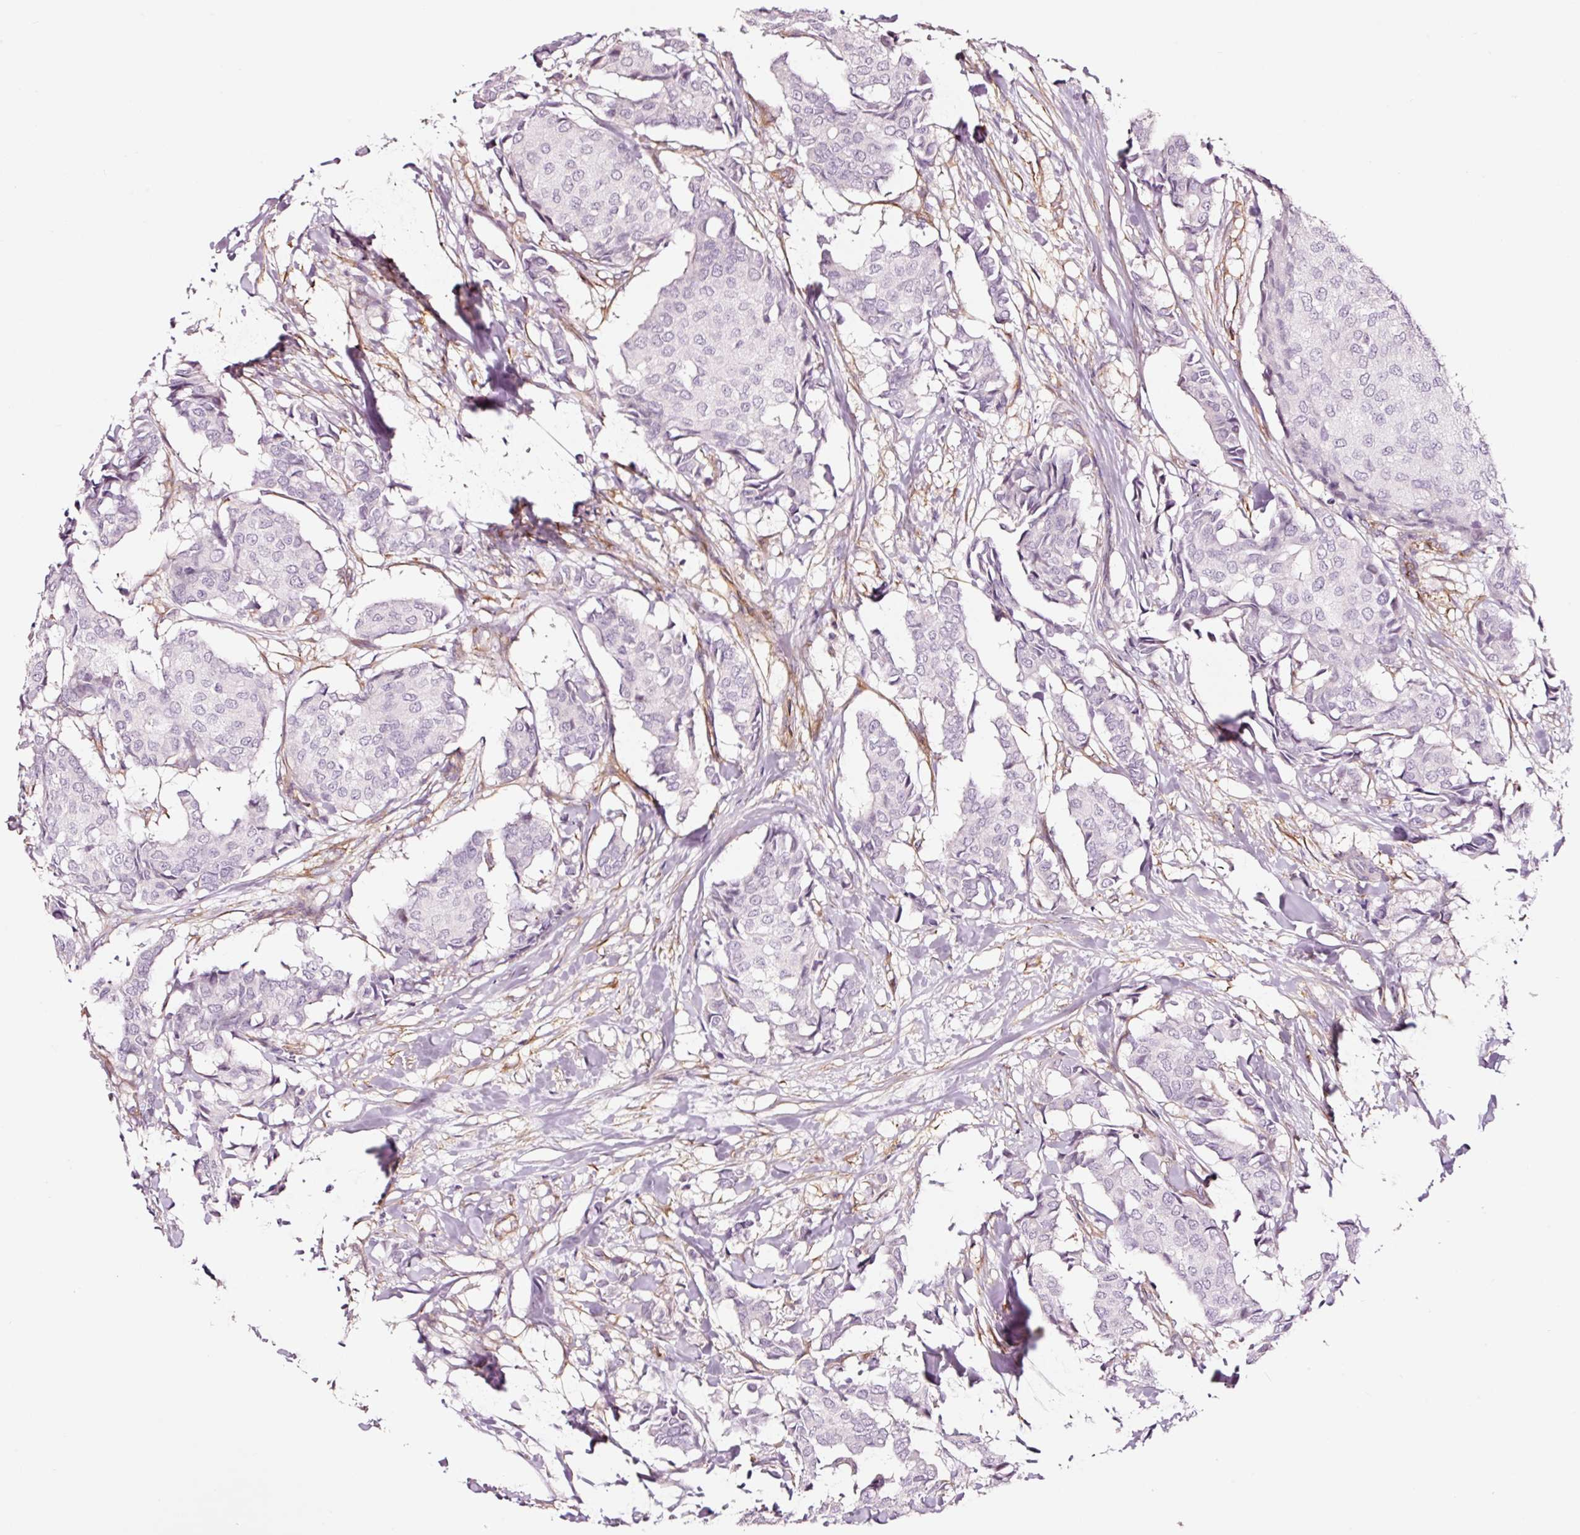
{"staining": {"intensity": "negative", "quantity": "none", "location": "none"}, "tissue": "breast cancer", "cell_type": "Tumor cells", "image_type": "cancer", "snomed": [{"axis": "morphology", "description": "Duct carcinoma"}, {"axis": "topography", "description": "Breast"}], "caption": "An immunohistochemistry (IHC) micrograph of breast cancer is shown. There is no staining in tumor cells of breast cancer. Nuclei are stained in blue.", "gene": "ADD3", "patient": {"sex": "female", "age": 75}}